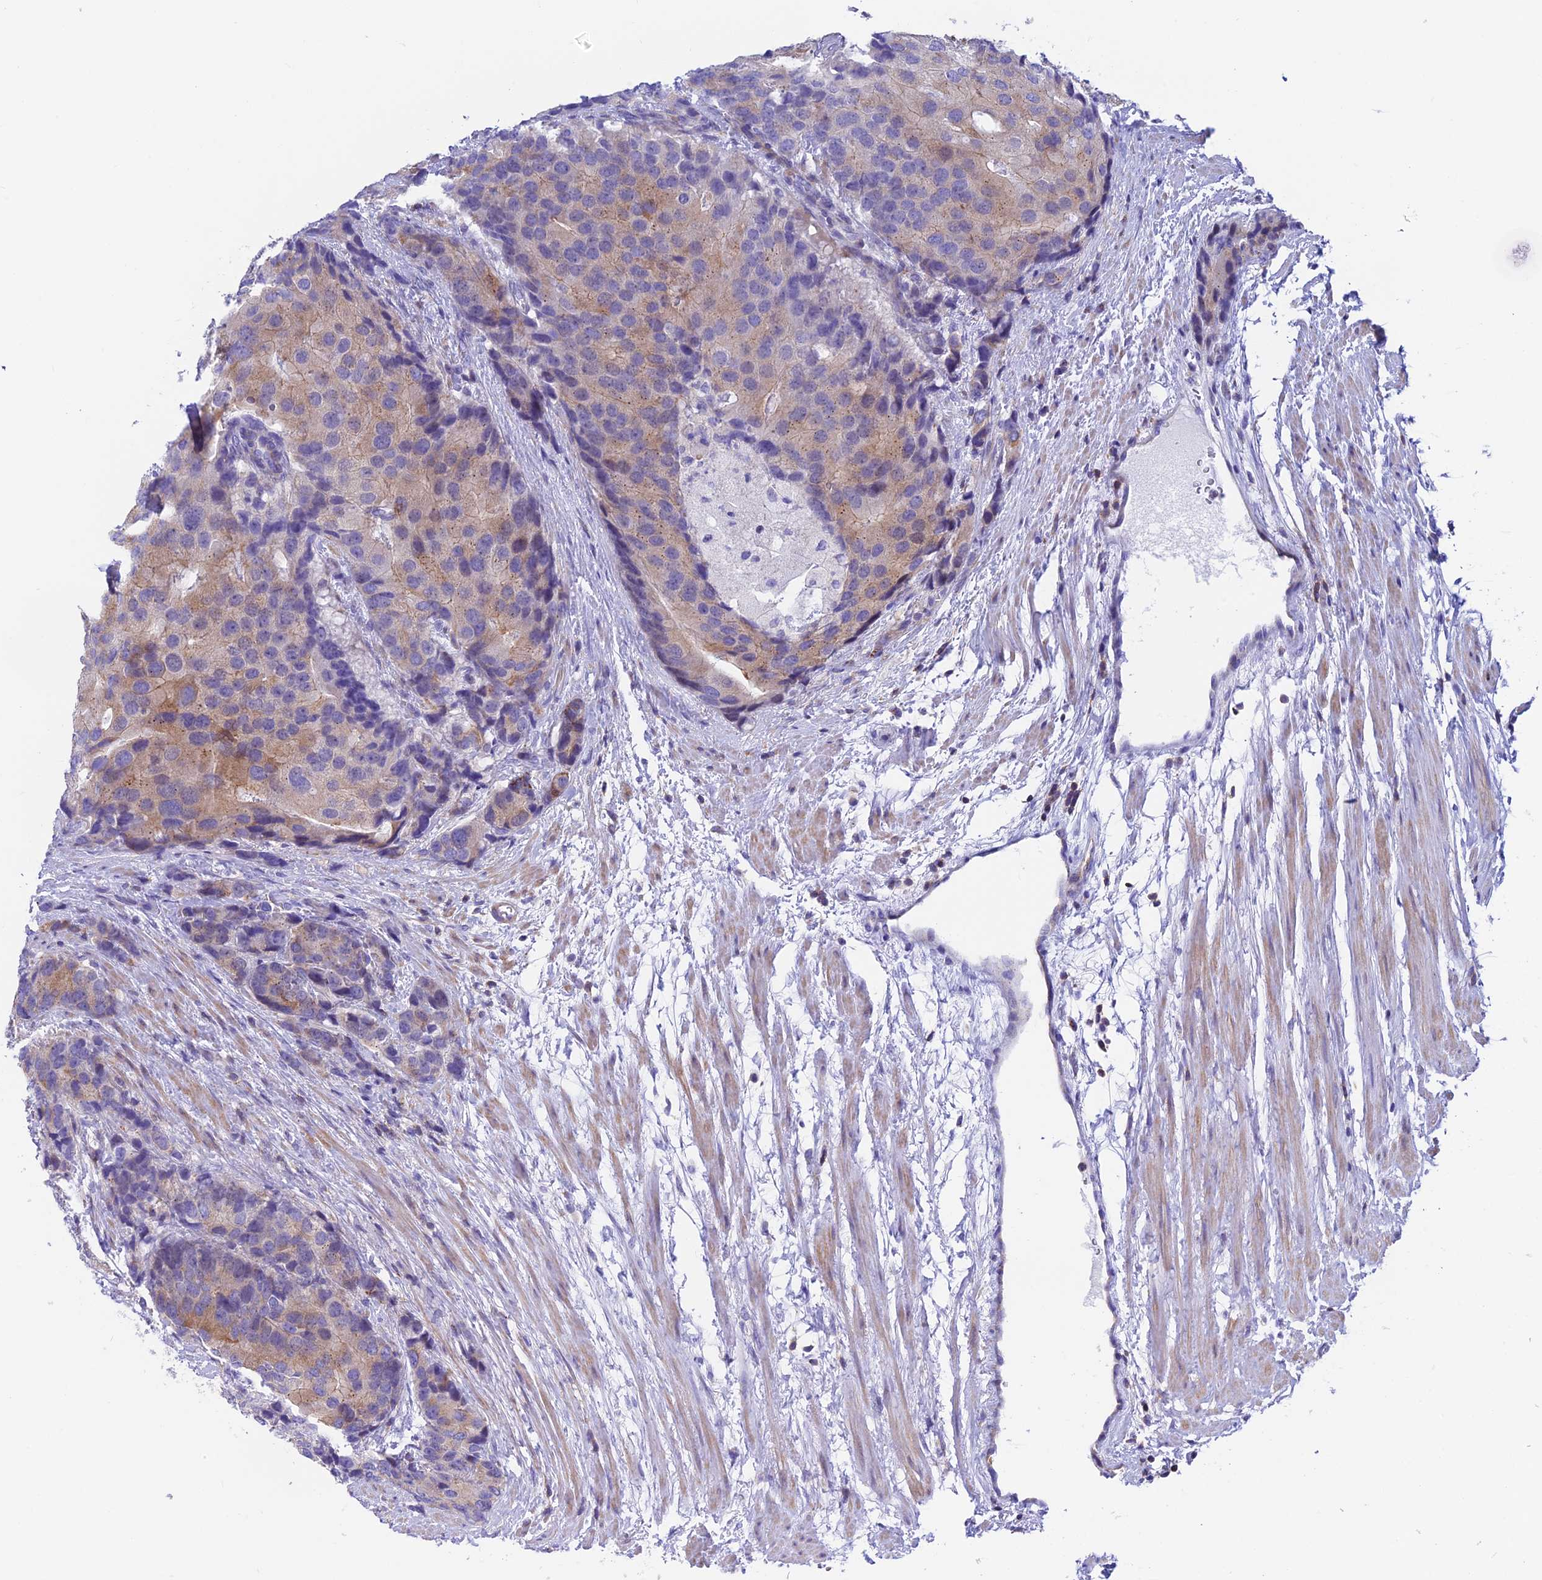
{"staining": {"intensity": "weak", "quantity": "<25%", "location": "cytoplasmic/membranous"}, "tissue": "prostate cancer", "cell_type": "Tumor cells", "image_type": "cancer", "snomed": [{"axis": "morphology", "description": "Adenocarcinoma, High grade"}, {"axis": "topography", "description": "Prostate"}], "caption": "This is an IHC photomicrograph of human high-grade adenocarcinoma (prostate). There is no expression in tumor cells.", "gene": "PRIM1", "patient": {"sex": "male", "age": 62}}